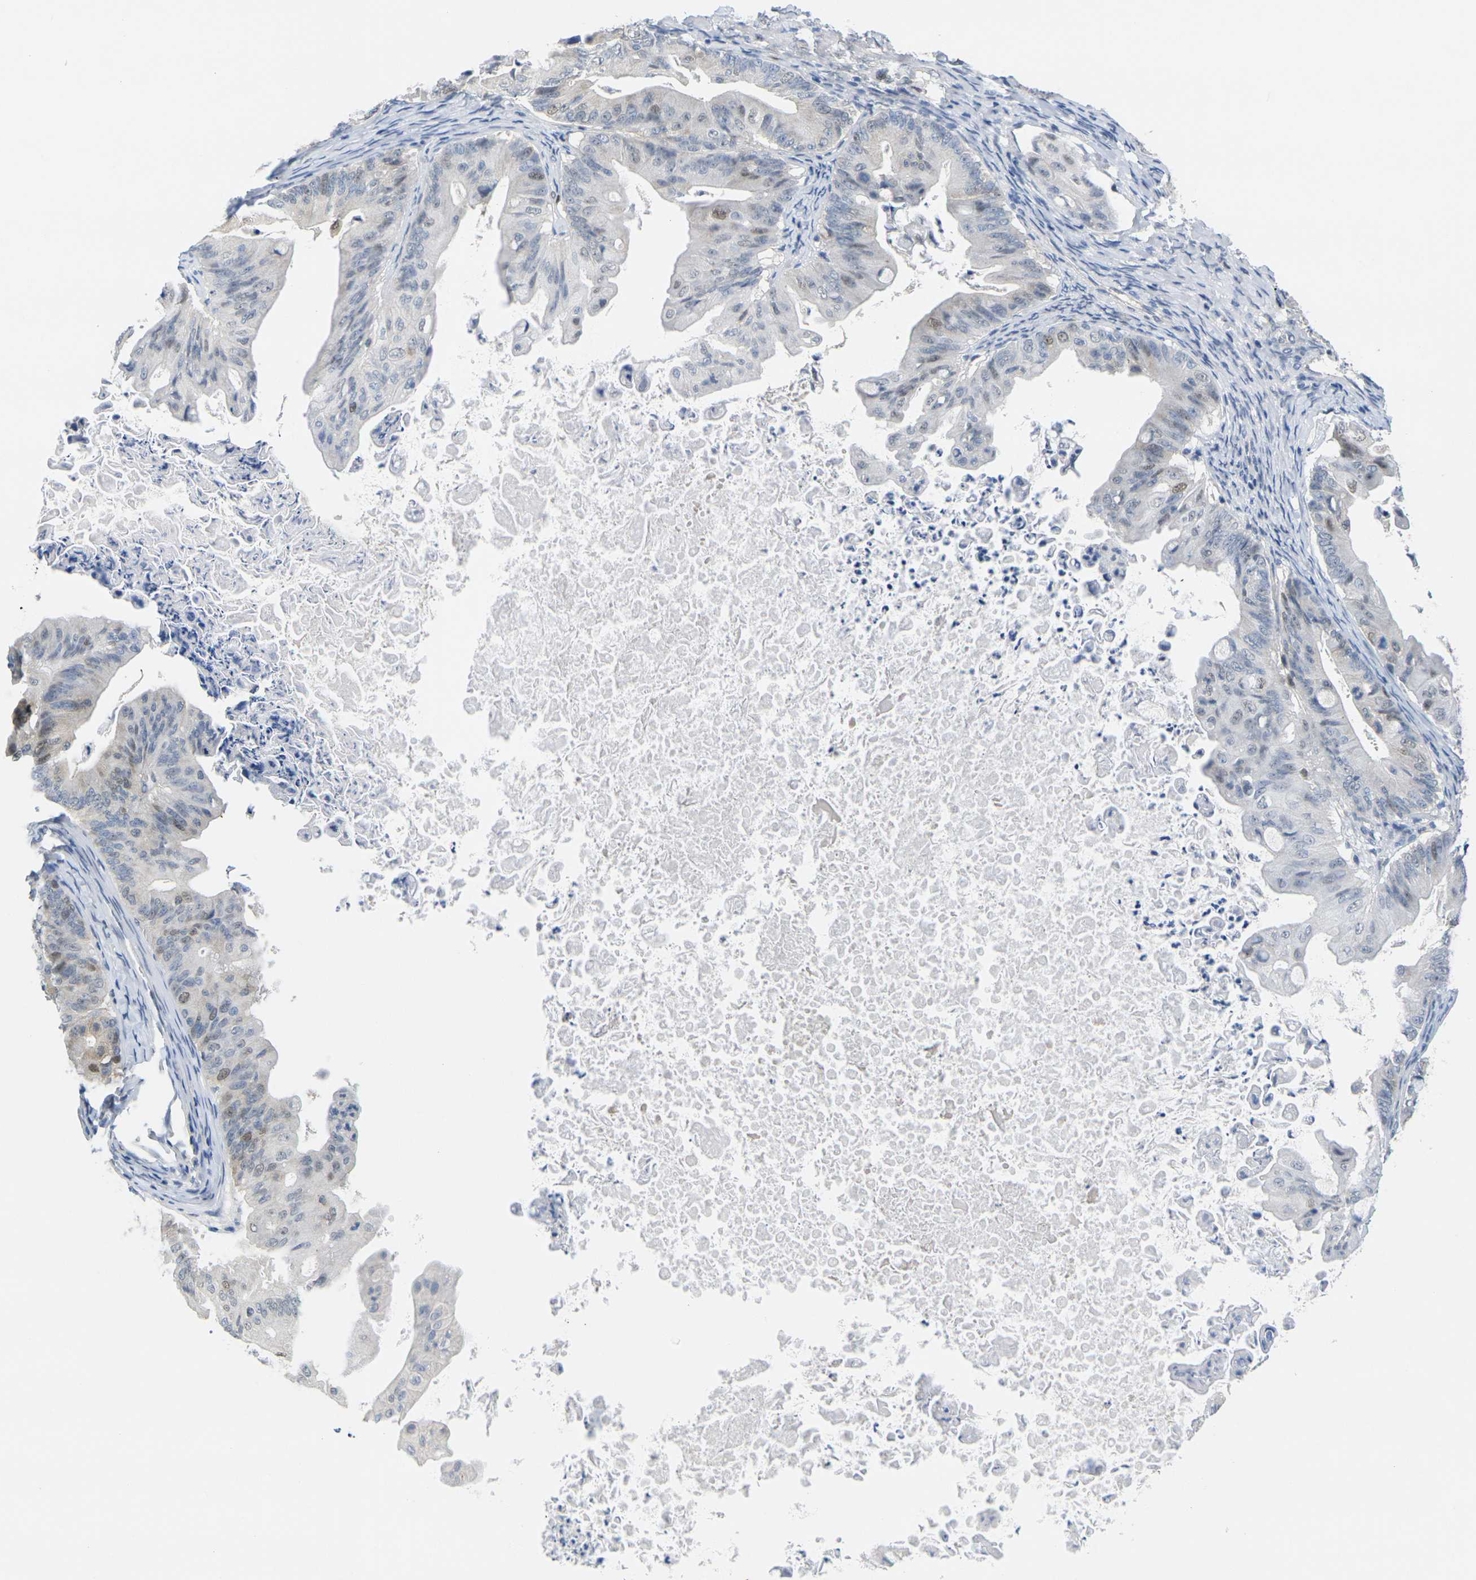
{"staining": {"intensity": "weak", "quantity": "<25%", "location": "nuclear"}, "tissue": "ovarian cancer", "cell_type": "Tumor cells", "image_type": "cancer", "snomed": [{"axis": "morphology", "description": "Cystadenocarcinoma, mucinous, NOS"}, {"axis": "topography", "description": "Ovary"}], "caption": "There is no significant staining in tumor cells of ovarian mucinous cystadenocarcinoma.", "gene": "CDK2", "patient": {"sex": "female", "age": 37}}